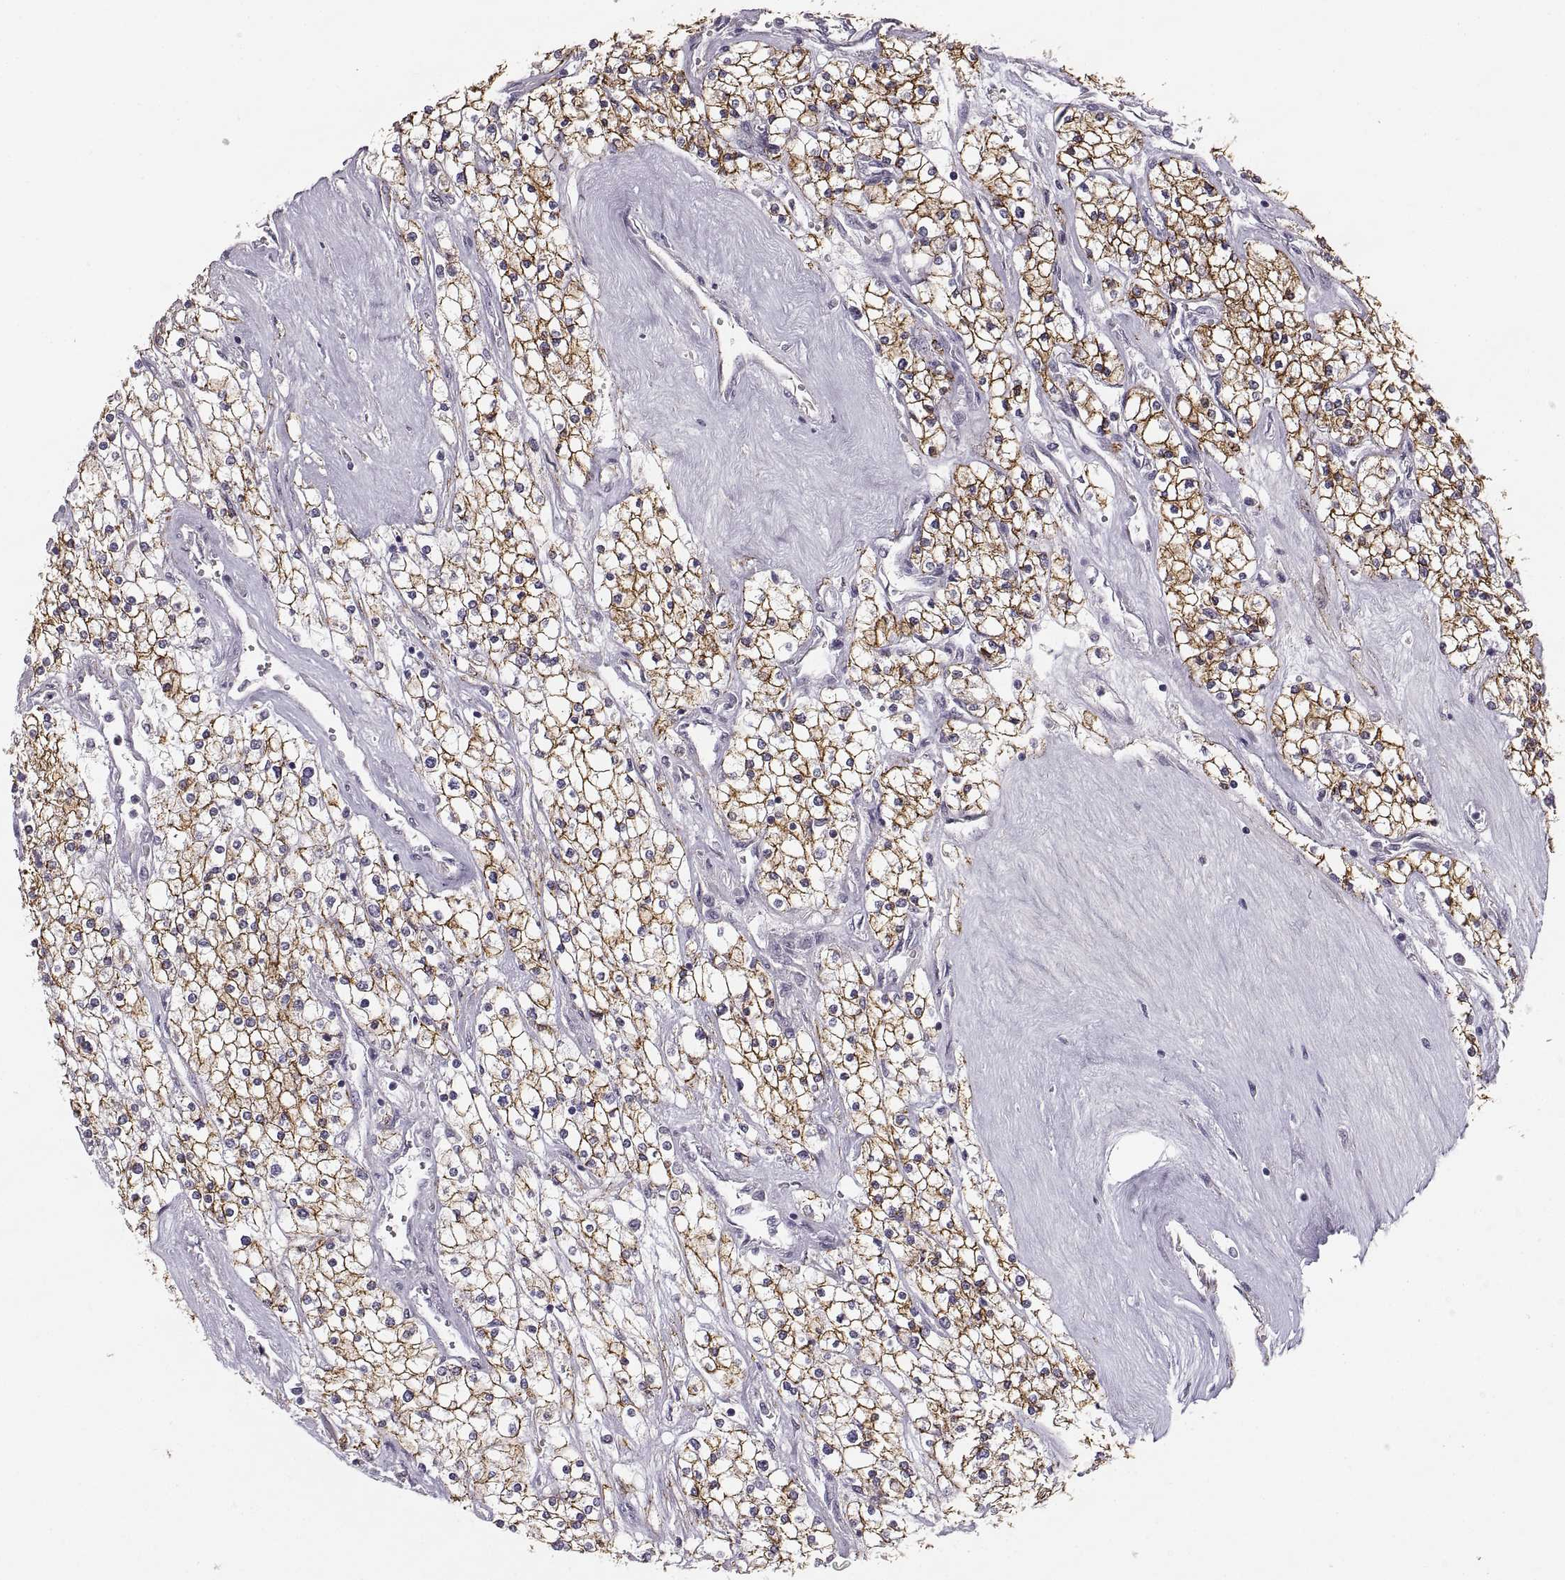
{"staining": {"intensity": "strong", "quantity": ">75%", "location": "cytoplasmic/membranous"}, "tissue": "renal cancer", "cell_type": "Tumor cells", "image_type": "cancer", "snomed": [{"axis": "morphology", "description": "Adenocarcinoma, NOS"}, {"axis": "topography", "description": "Kidney"}], "caption": "IHC histopathology image of renal adenocarcinoma stained for a protein (brown), which exhibits high levels of strong cytoplasmic/membranous expression in approximately >75% of tumor cells.", "gene": "CDH2", "patient": {"sex": "male", "age": 80}}